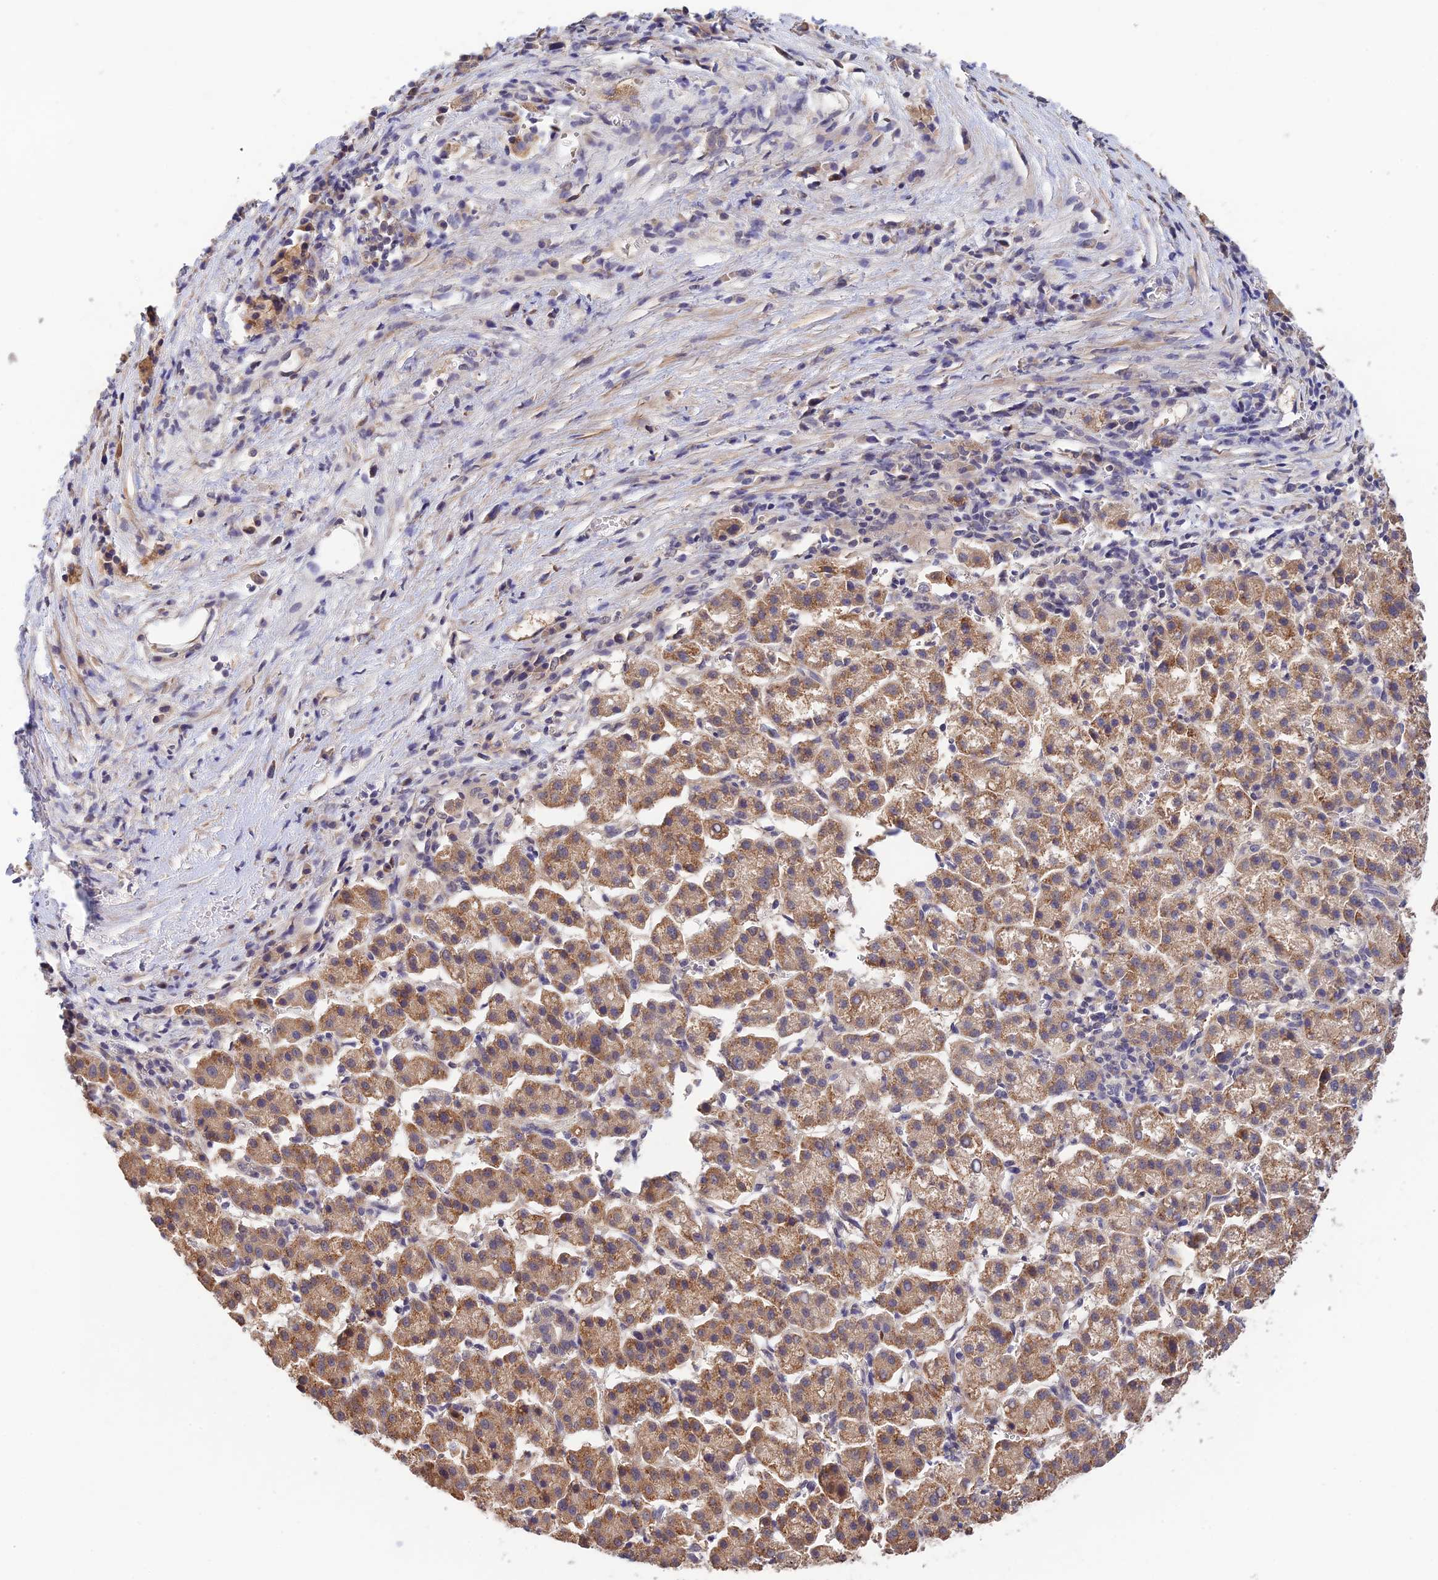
{"staining": {"intensity": "moderate", "quantity": ">75%", "location": "cytoplasmic/membranous"}, "tissue": "liver cancer", "cell_type": "Tumor cells", "image_type": "cancer", "snomed": [{"axis": "morphology", "description": "Carcinoma, Hepatocellular, NOS"}, {"axis": "topography", "description": "Liver"}], "caption": "Tumor cells reveal medium levels of moderate cytoplasmic/membranous expression in about >75% of cells in human liver hepatocellular carcinoma.", "gene": "CWH43", "patient": {"sex": "female", "age": 58}}